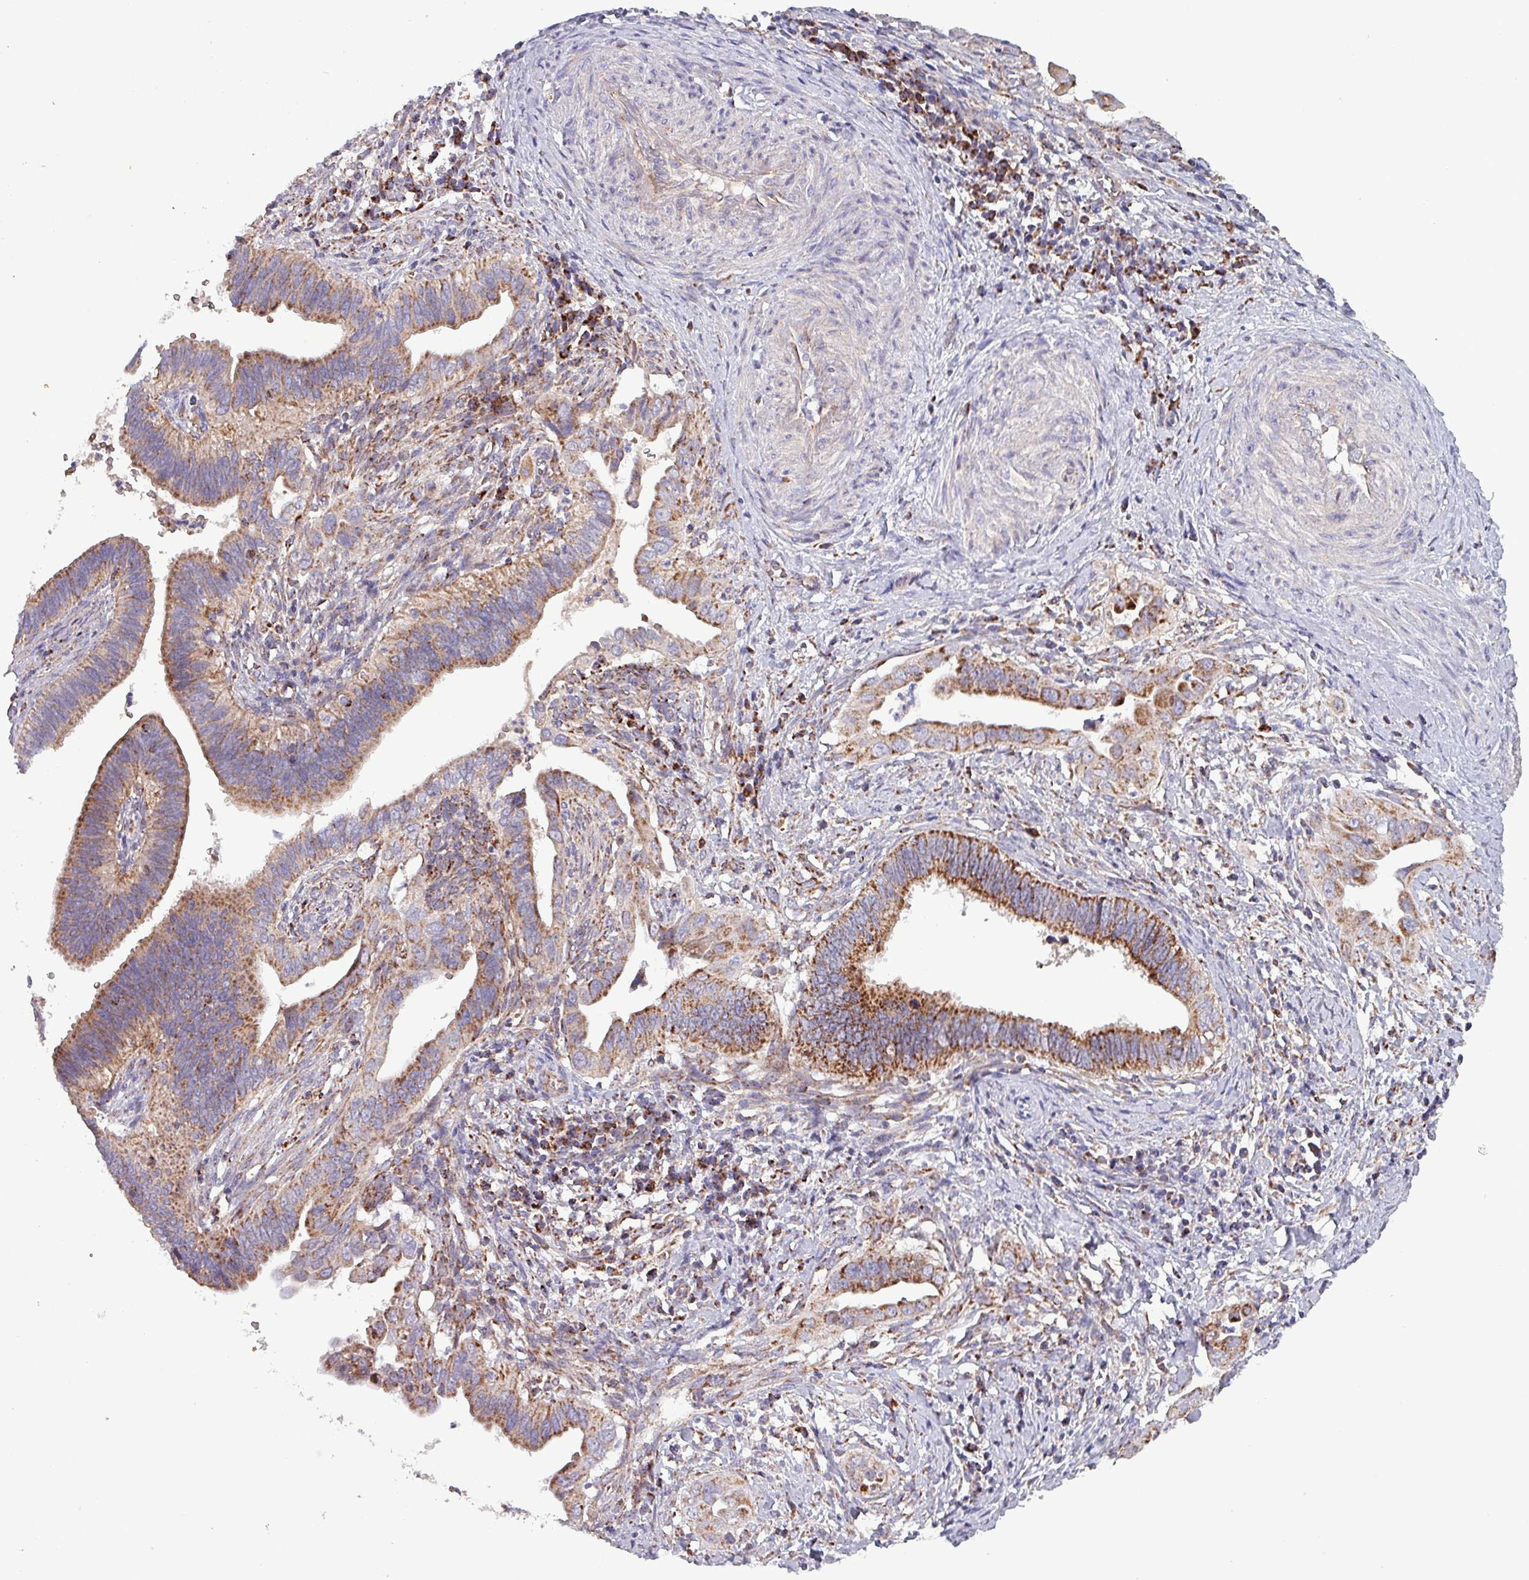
{"staining": {"intensity": "strong", "quantity": ">75%", "location": "cytoplasmic/membranous"}, "tissue": "cervical cancer", "cell_type": "Tumor cells", "image_type": "cancer", "snomed": [{"axis": "morphology", "description": "Adenocarcinoma, NOS"}, {"axis": "topography", "description": "Cervix"}], "caption": "A high amount of strong cytoplasmic/membranous positivity is appreciated in about >75% of tumor cells in cervical adenocarcinoma tissue.", "gene": "ZNF322", "patient": {"sex": "female", "age": 42}}